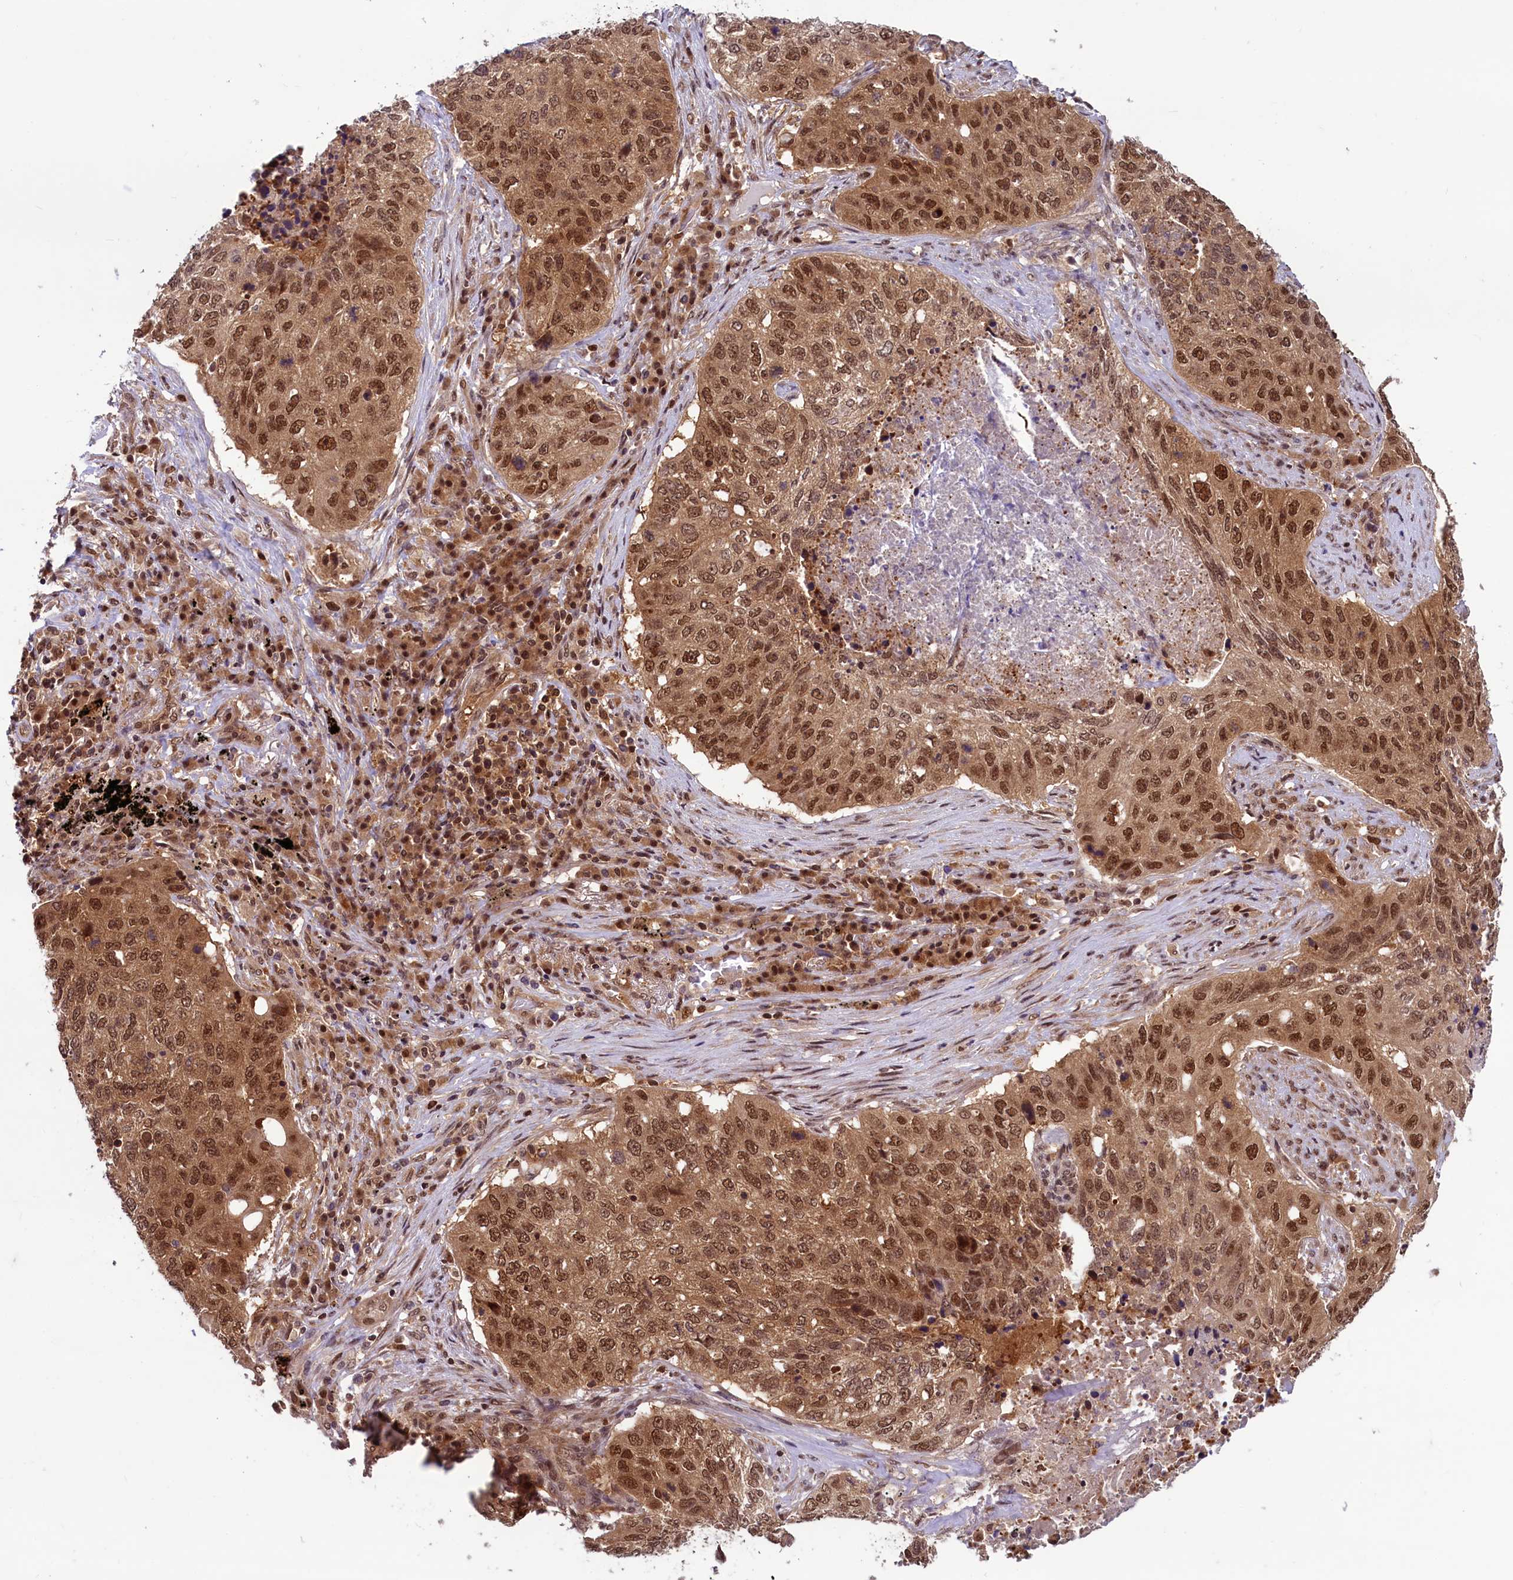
{"staining": {"intensity": "moderate", "quantity": ">75%", "location": "cytoplasmic/membranous,nuclear"}, "tissue": "lung cancer", "cell_type": "Tumor cells", "image_type": "cancer", "snomed": [{"axis": "morphology", "description": "Squamous cell carcinoma, NOS"}, {"axis": "topography", "description": "Lung"}], "caption": "Immunohistochemical staining of lung cancer demonstrates medium levels of moderate cytoplasmic/membranous and nuclear staining in about >75% of tumor cells.", "gene": "SLC7A6OS", "patient": {"sex": "female", "age": 63}}